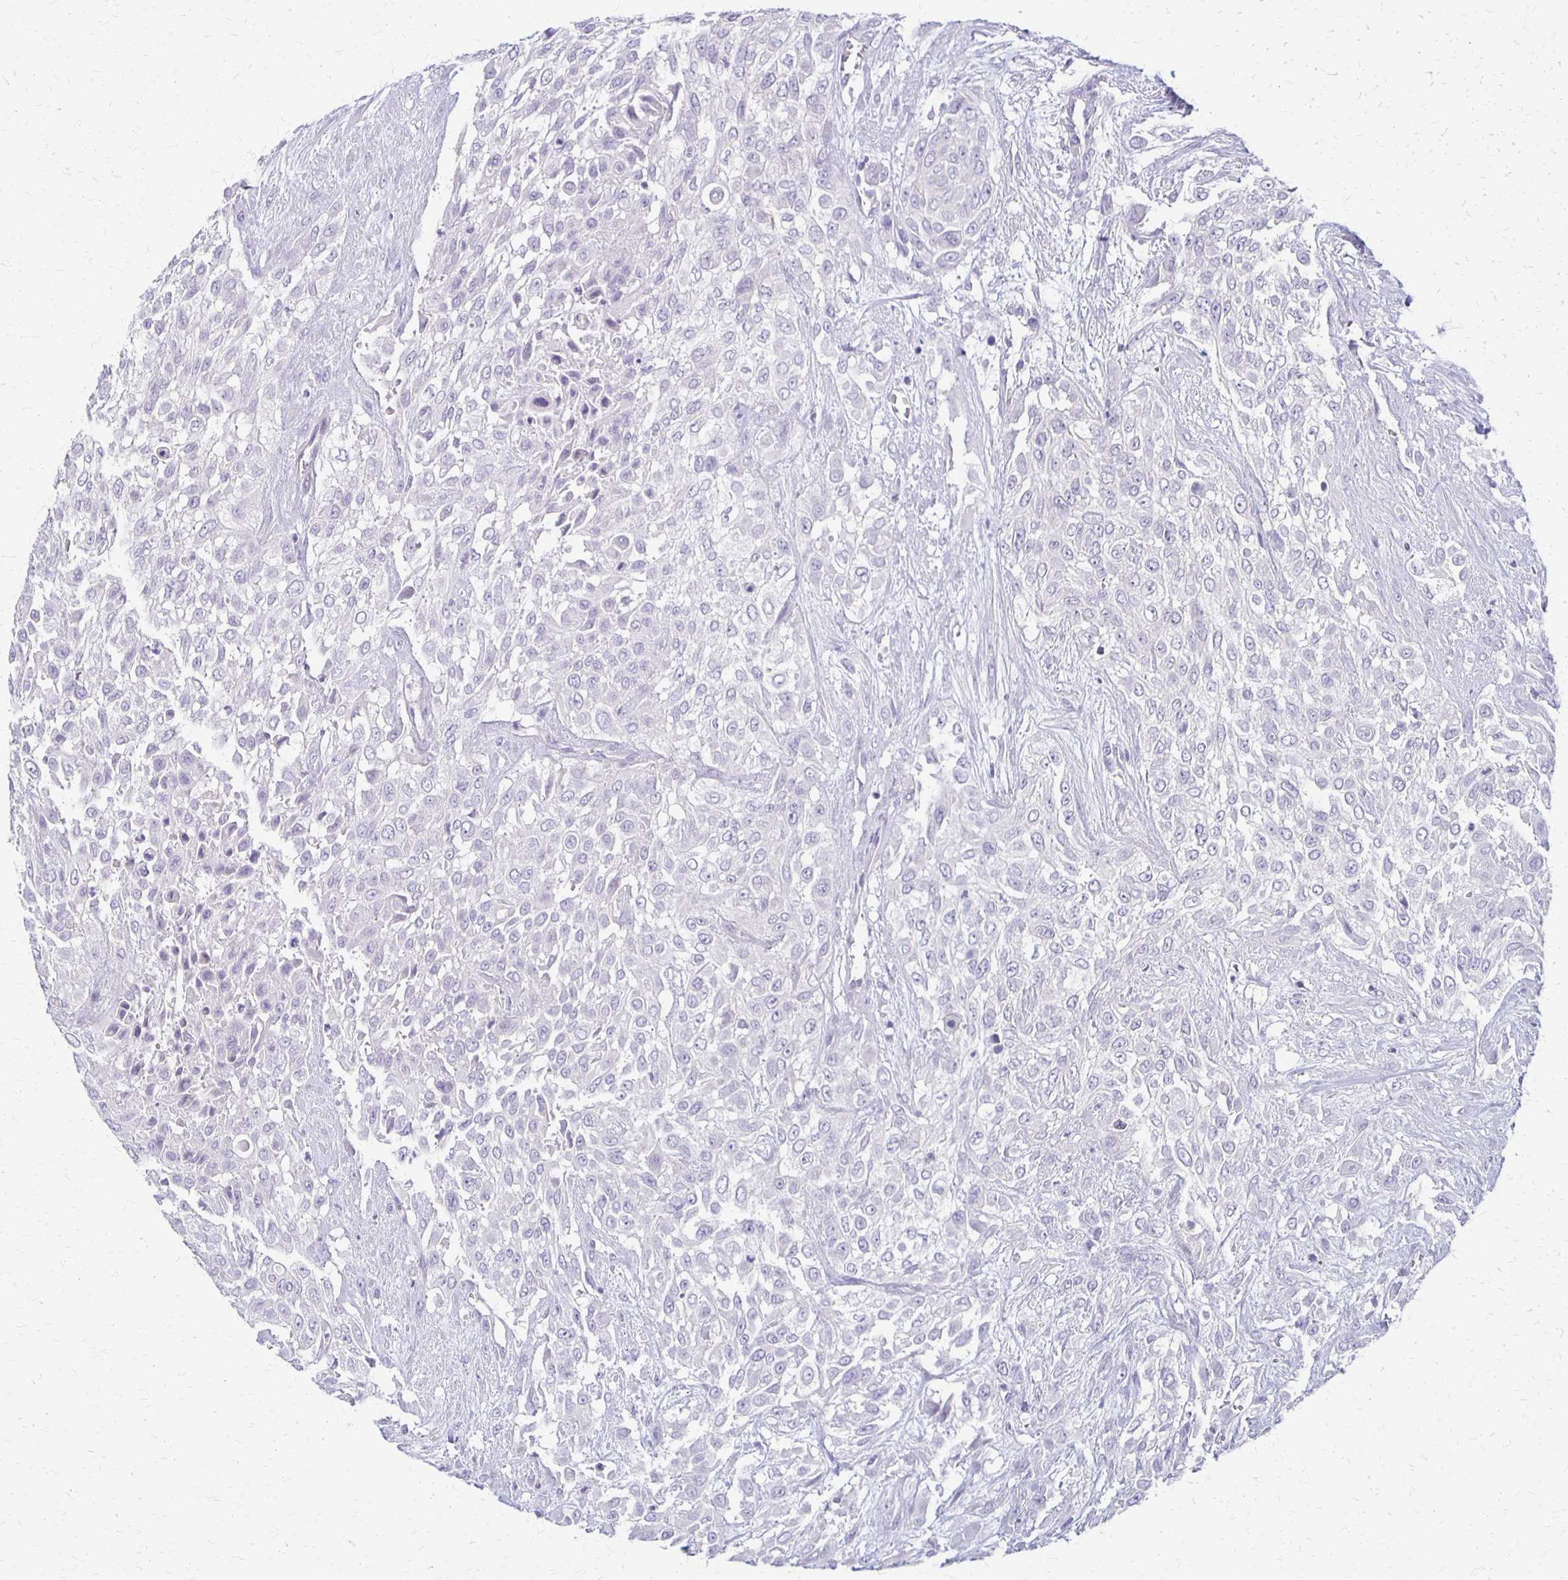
{"staining": {"intensity": "negative", "quantity": "none", "location": "none"}, "tissue": "urothelial cancer", "cell_type": "Tumor cells", "image_type": "cancer", "snomed": [{"axis": "morphology", "description": "Urothelial carcinoma, High grade"}, {"axis": "topography", "description": "Urinary bladder"}], "caption": "Tumor cells show no significant positivity in urothelial carcinoma (high-grade).", "gene": "RHOC", "patient": {"sex": "male", "age": 57}}